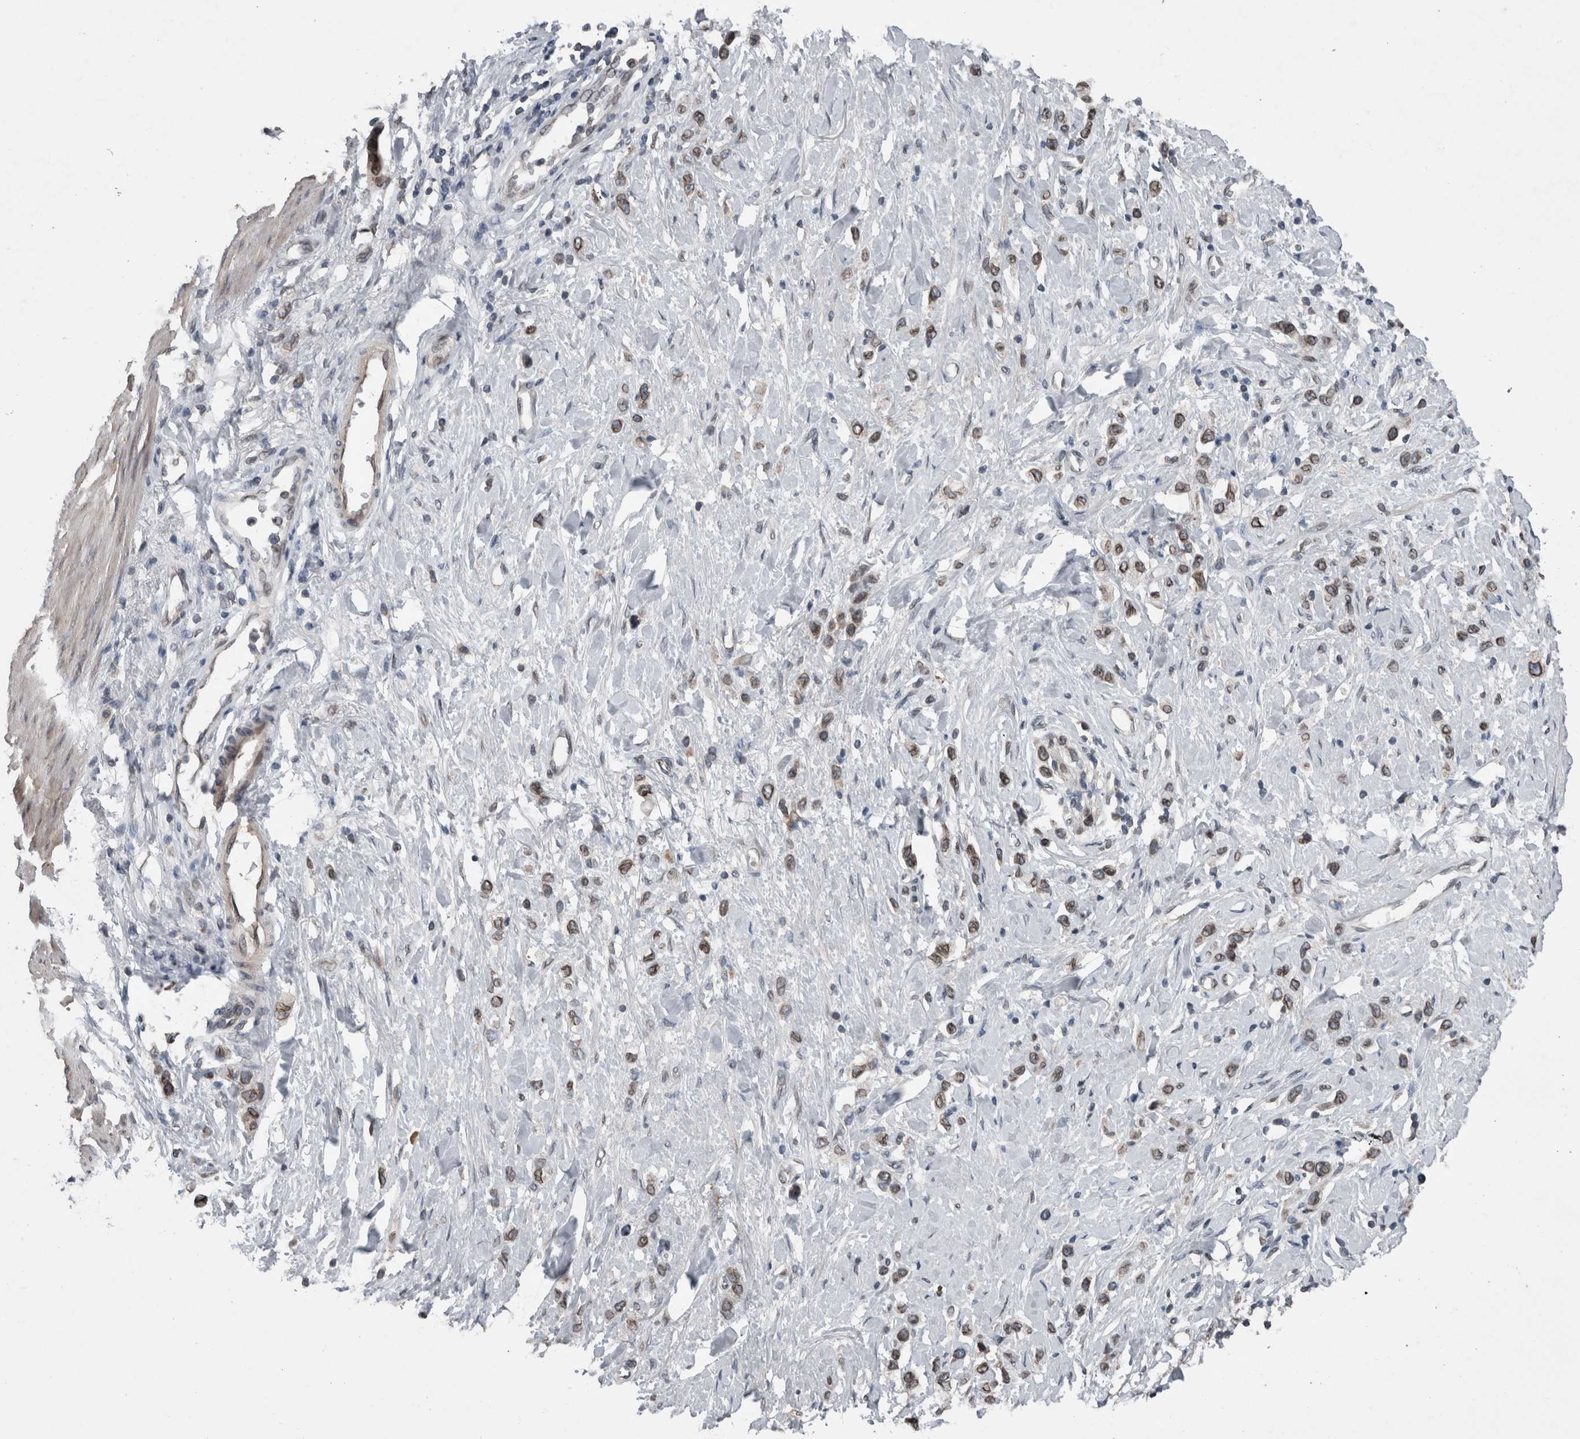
{"staining": {"intensity": "moderate", "quantity": ">75%", "location": "cytoplasmic/membranous,nuclear"}, "tissue": "stomach cancer", "cell_type": "Tumor cells", "image_type": "cancer", "snomed": [{"axis": "morphology", "description": "Adenocarcinoma, NOS"}, {"axis": "topography", "description": "Stomach"}], "caption": "Immunohistochemistry micrograph of neoplastic tissue: human stomach cancer stained using immunohistochemistry shows medium levels of moderate protein expression localized specifically in the cytoplasmic/membranous and nuclear of tumor cells, appearing as a cytoplasmic/membranous and nuclear brown color.", "gene": "RANBP2", "patient": {"sex": "female", "age": 65}}